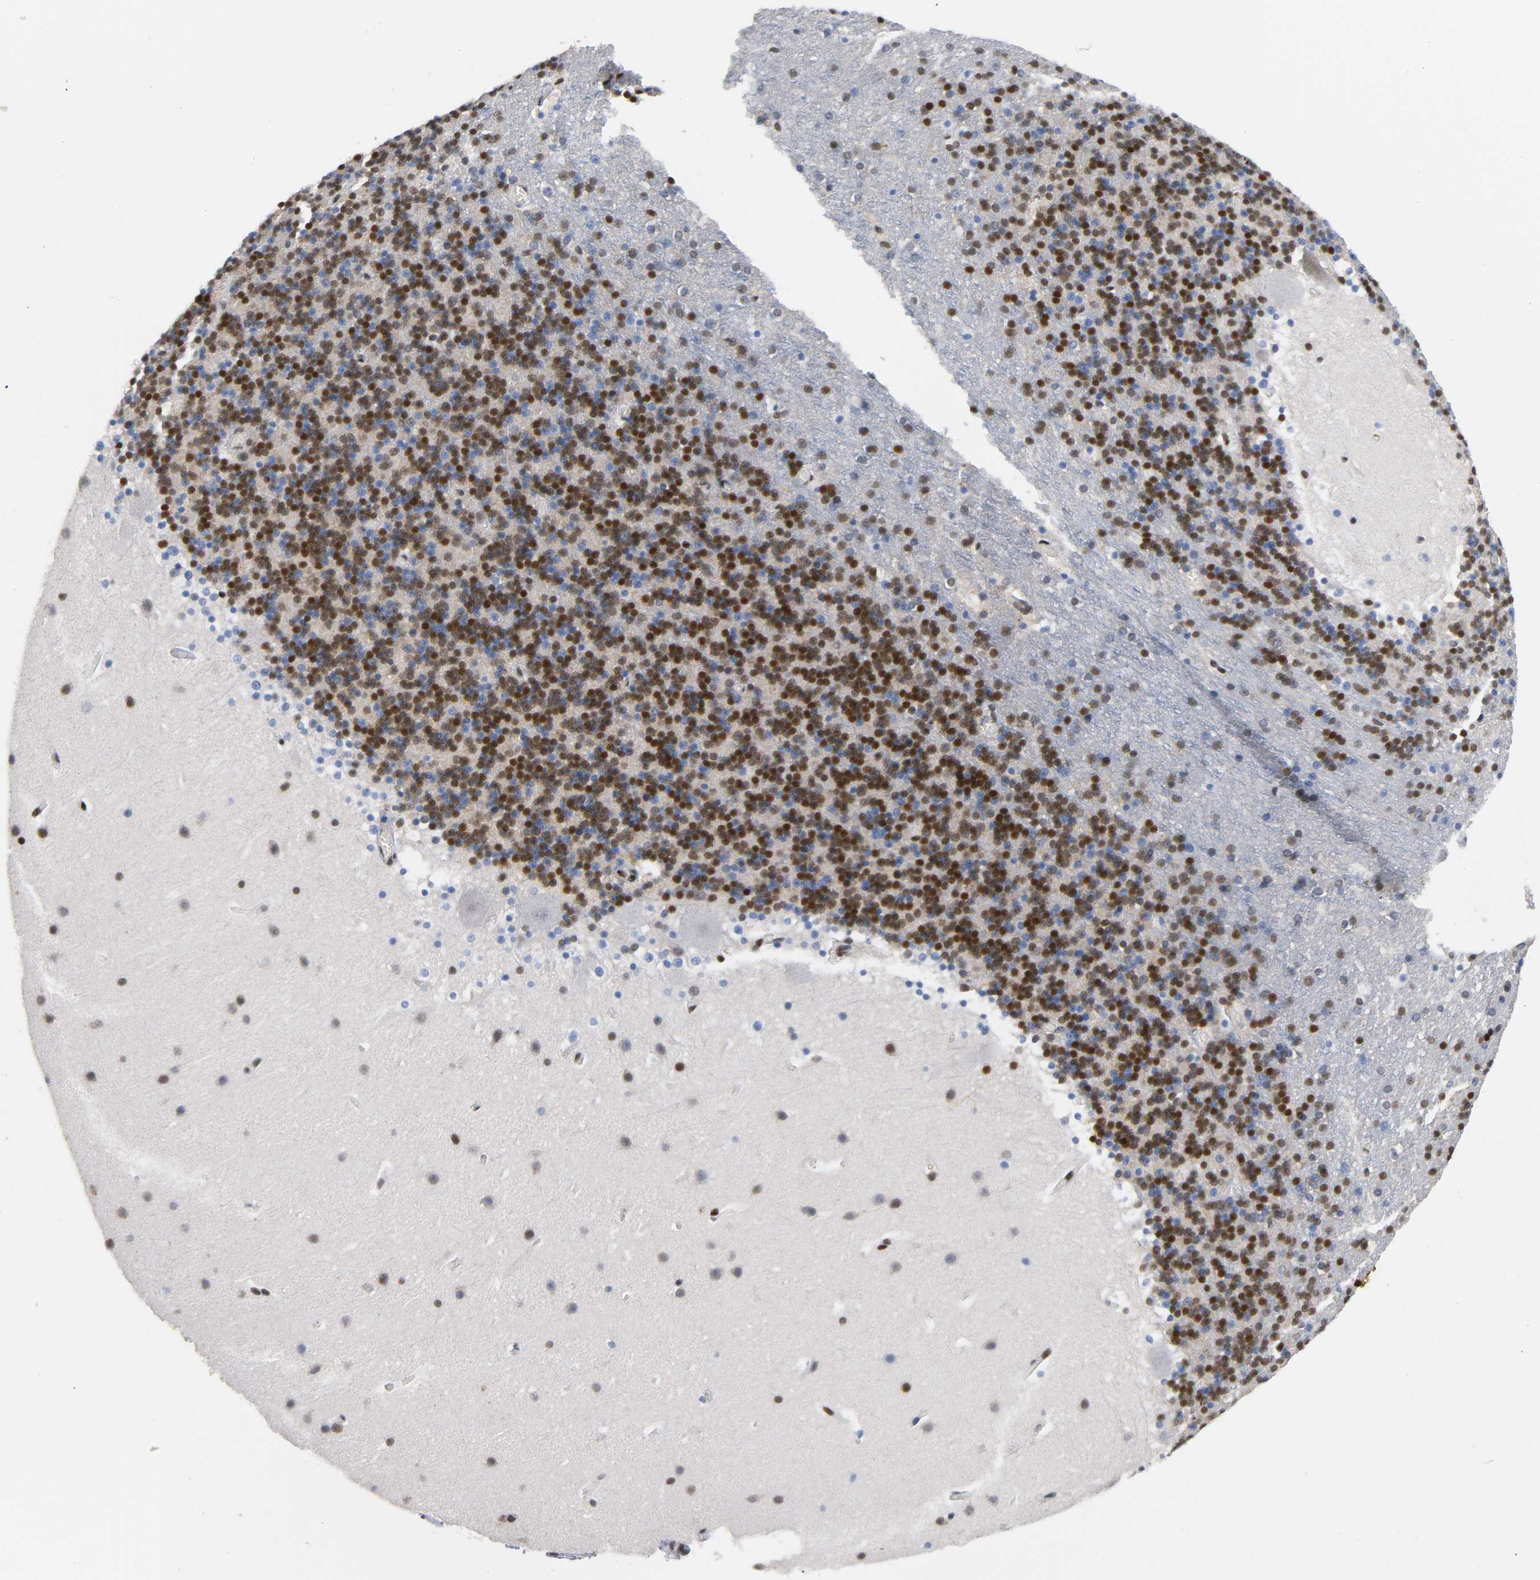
{"staining": {"intensity": "strong", "quantity": ">75%", "location": "nuclear"}, "tissue": "cerebellum", "cell_type": "Cells in granular layer", "image_type": "normal", "snomed": [{"axis": "morphology", "description": "Normal tissue, NOS"}, {"axis": "topography", "description": "Cerebellum"}], "caption": "Cerebellum stained for a protein (brown) reveals strong nuclear positive expression in about >75% of cells in granular layer.", "gene": "CREBBP", "patient": {"sex": "male", "age": 45}}